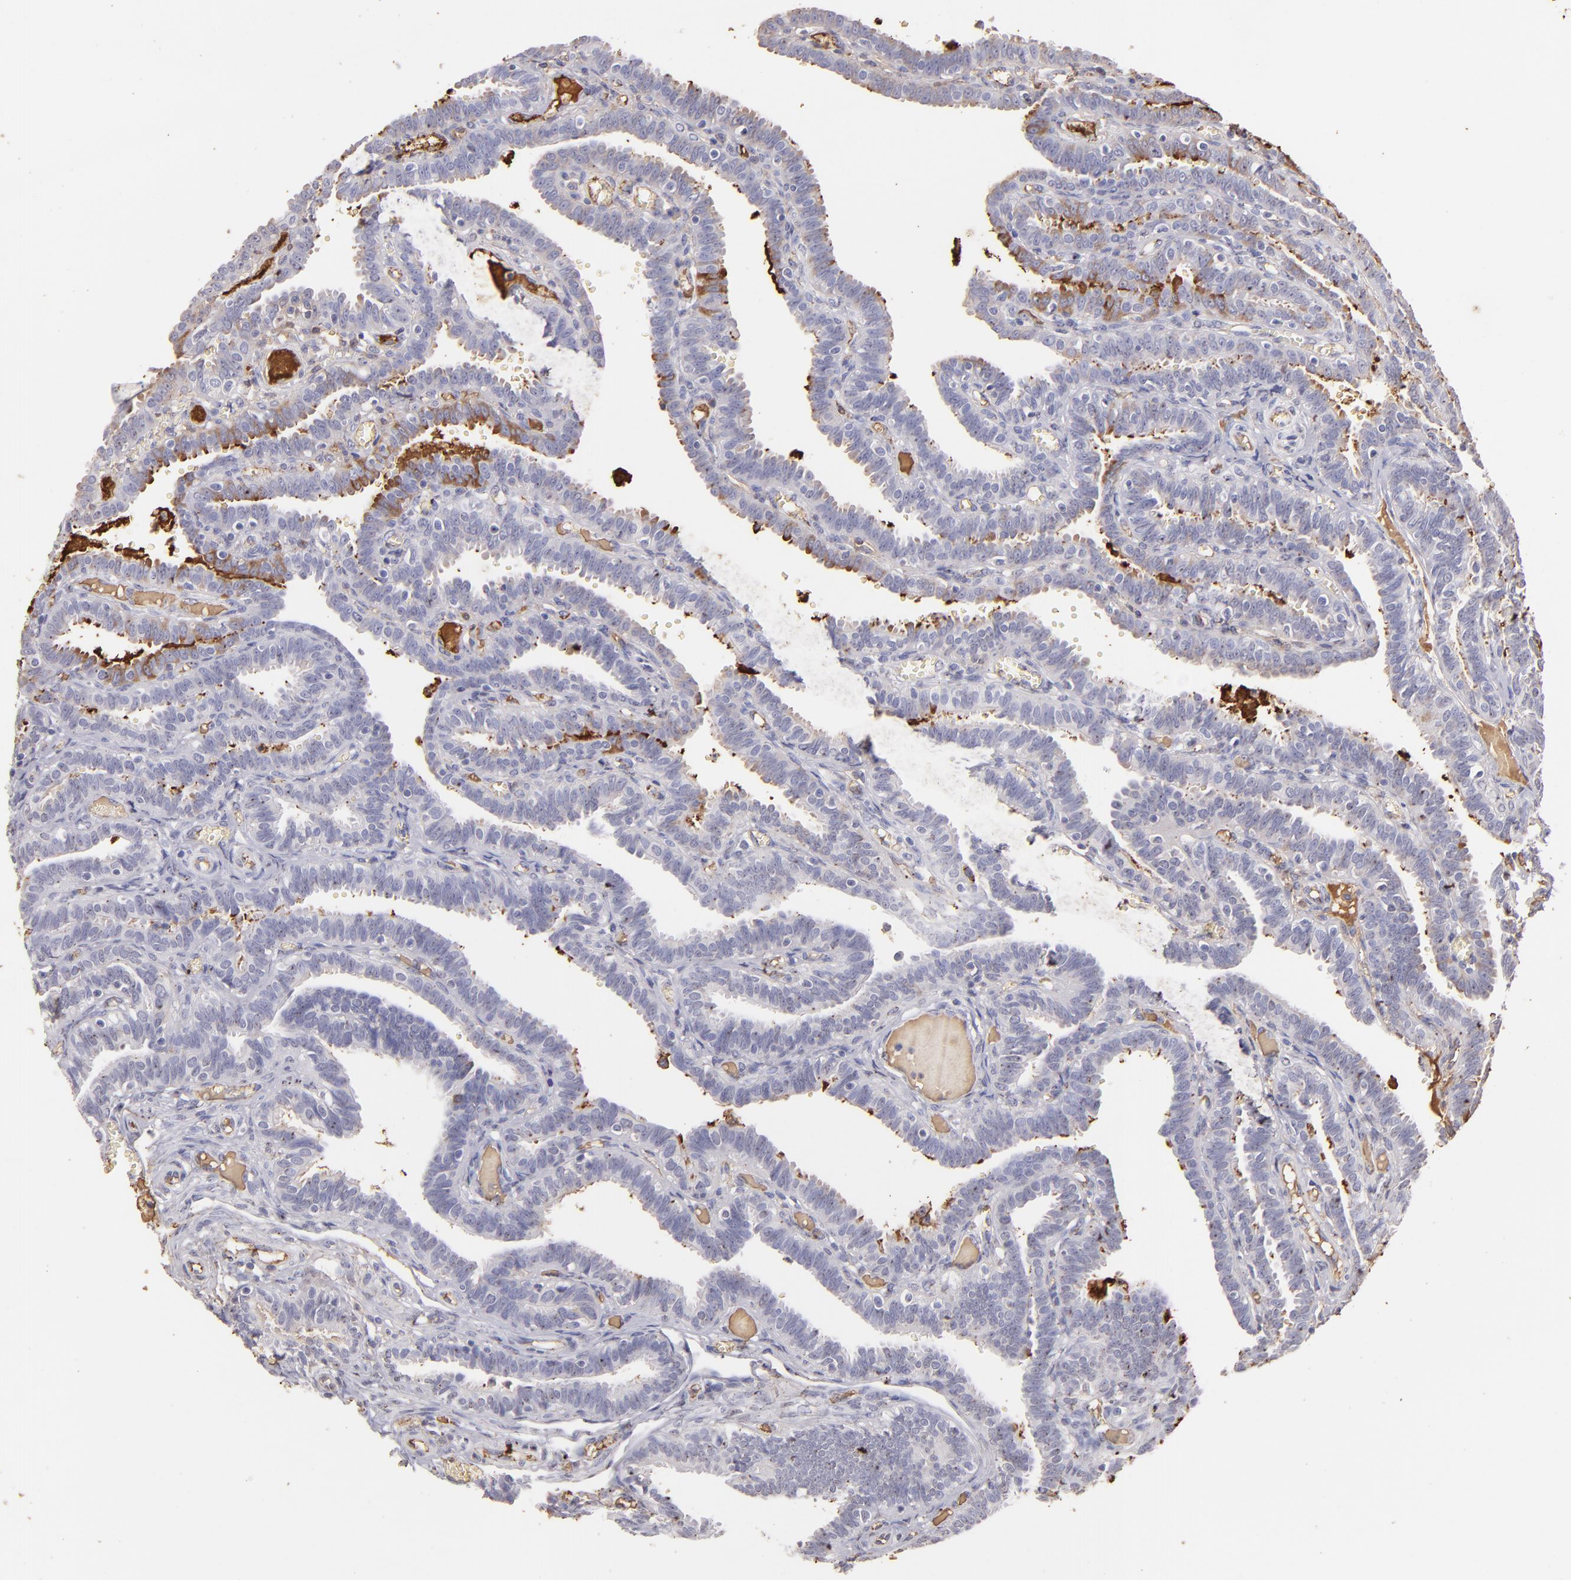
{"staining": {"intensity": "negative", "quantity": "none", "location": "none"}, "tissue": "fallopian tube", "cell_type": "Glandular cells", "image_type": "normal", "snomed": [{"axis": "morphology", "description": "Normal tissue, NOS"}, {"axis": "topography", "description": "Fallopian tube"}], "caption": "Immunohistochemistry (IHC) of normal fallopian tube demonstrates no expression in glandular cells. Brightfield microscopy of IHC stained with DAB (3,3'-diaminobenzidine) (brown) and hematoxylin (blue), captured at high magnification.", "gene": "FGB", "patient": {"sex": "female", "age": 29}}